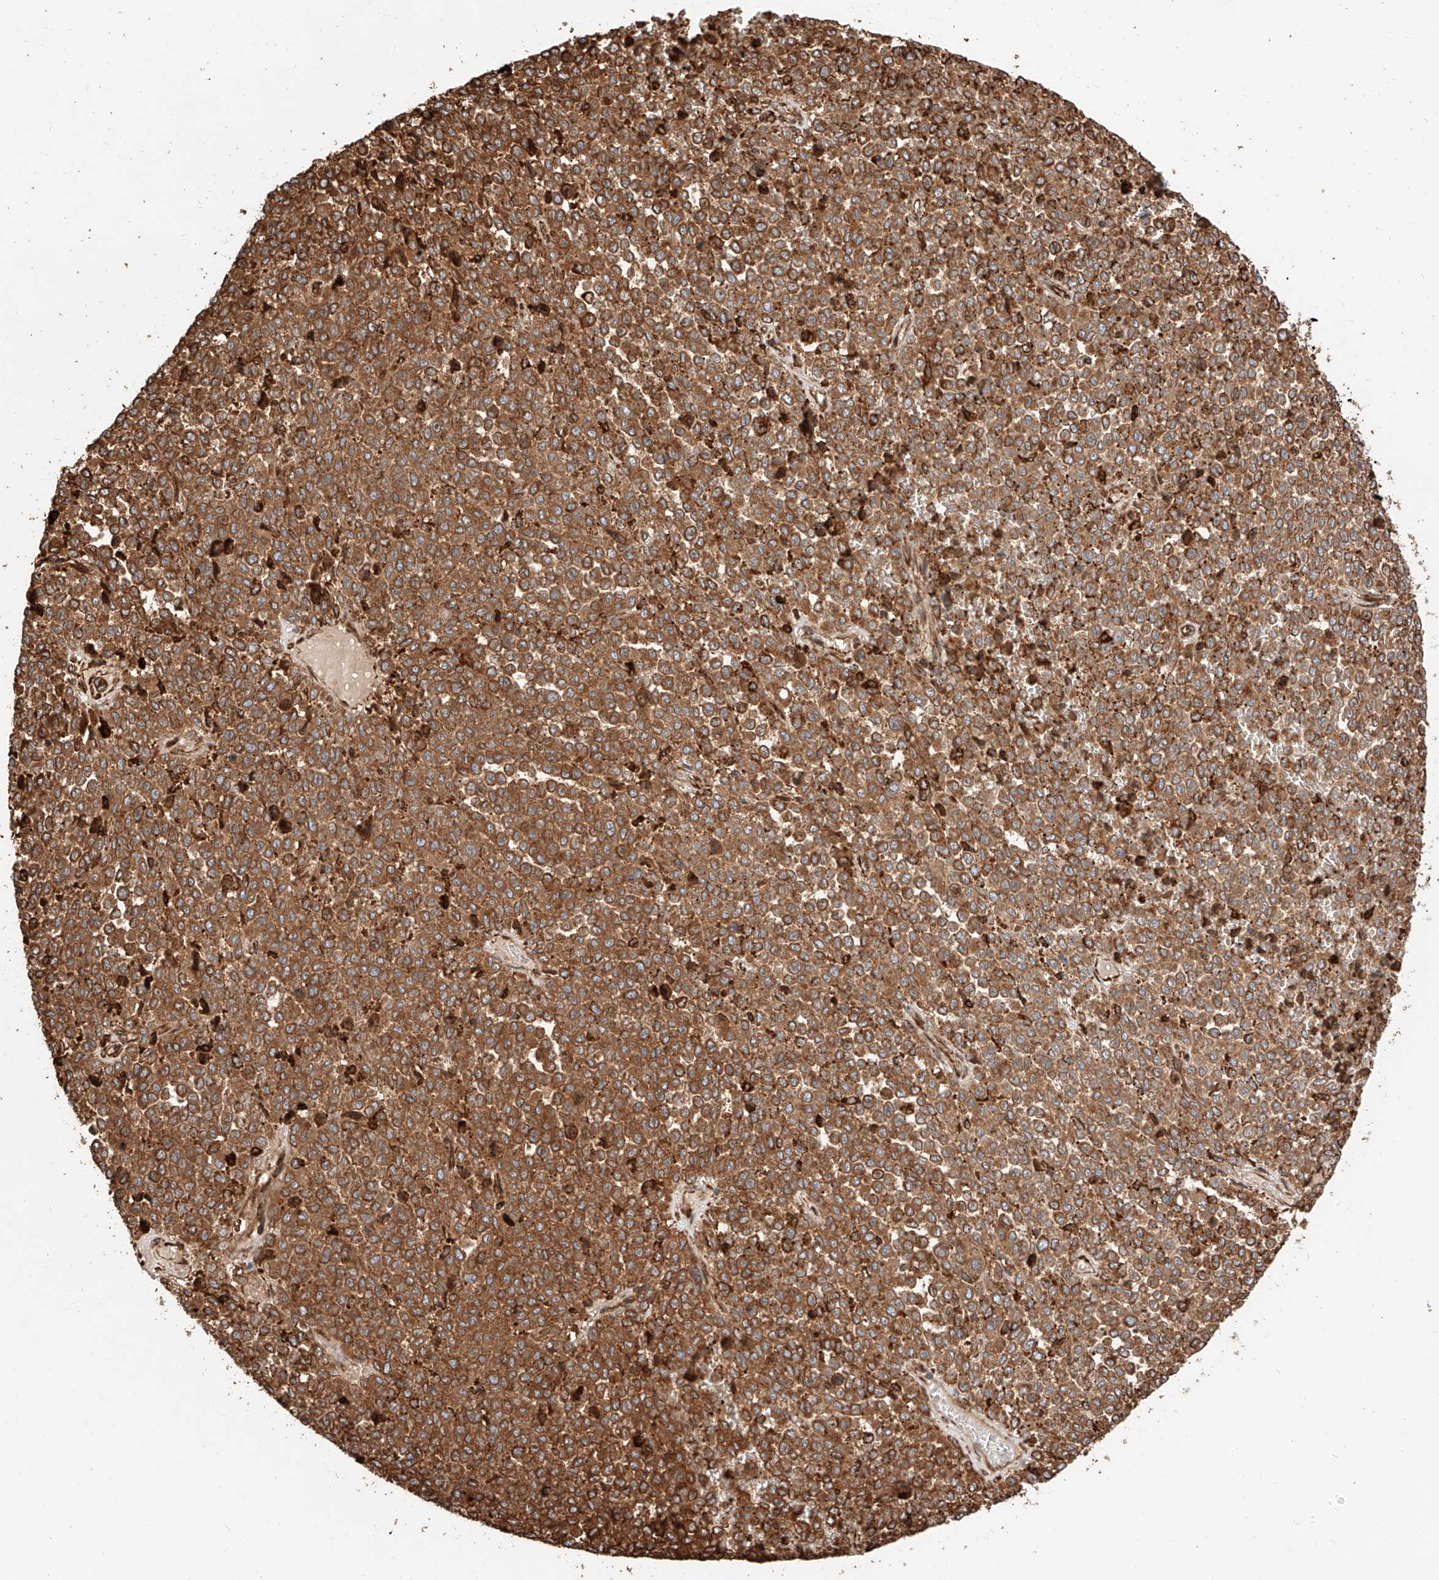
{"staining": {"intensity": "moderate", "quantity": ">75%", "location": "cytoplasmic/membranous"}, "tissue": "melanoma", "cell_type": "Tumor cells", "image_type": "cancer", "snomed": [{"axis": "morphology", "description": "Malignant melanoma, Metastatic site"}, {"axis": "topography", "description": "Pancreas"}], "caption": "Melanoma was stained to show a protein in brown. There is medium levels of moderate cytoplasmic/membranous positivity in approximately >75% of tumor cells.", "gene": "ZNF84", "patient": {"sex": "female", "age": 30}}